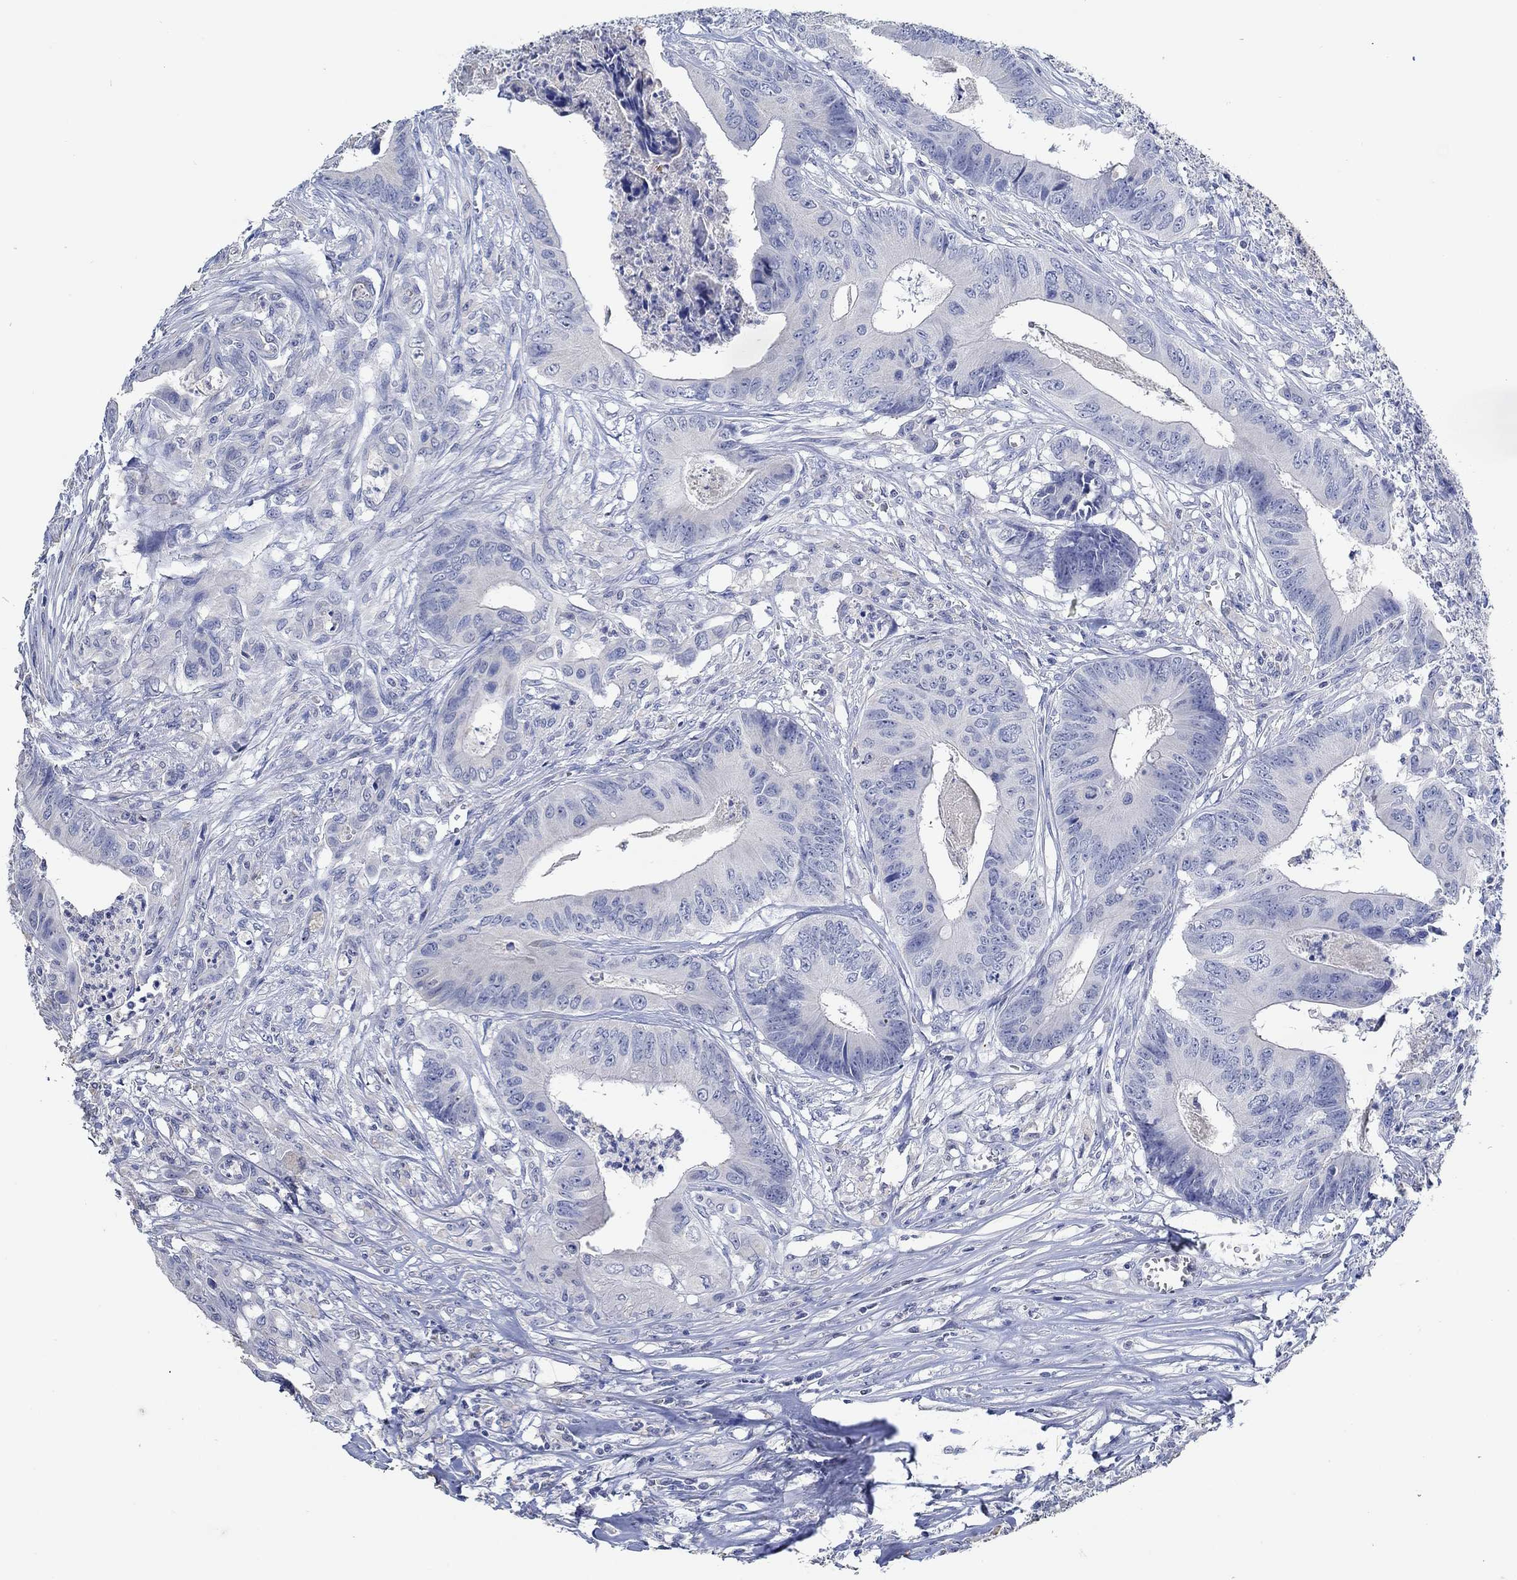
{"staining": {"intensity": "negative", "quantity": "none", "location": "none"}, "tissue": "colorectal cancer", "cell_type": "Tumor cells", "image_type": "cancer", "snomed": [{"axis": "morphology", "description": "Adenocarcinoma, NOS"}, {"axis": "topography", "description": "Colon"}], "caption": "Immunohistochemical staining of human colorectal cancer (adenocarcinoma) exhibits no significant staining in tumor cells.", "gene": "PPP1R17", "patient": {"sex": "male", "age": 84}}